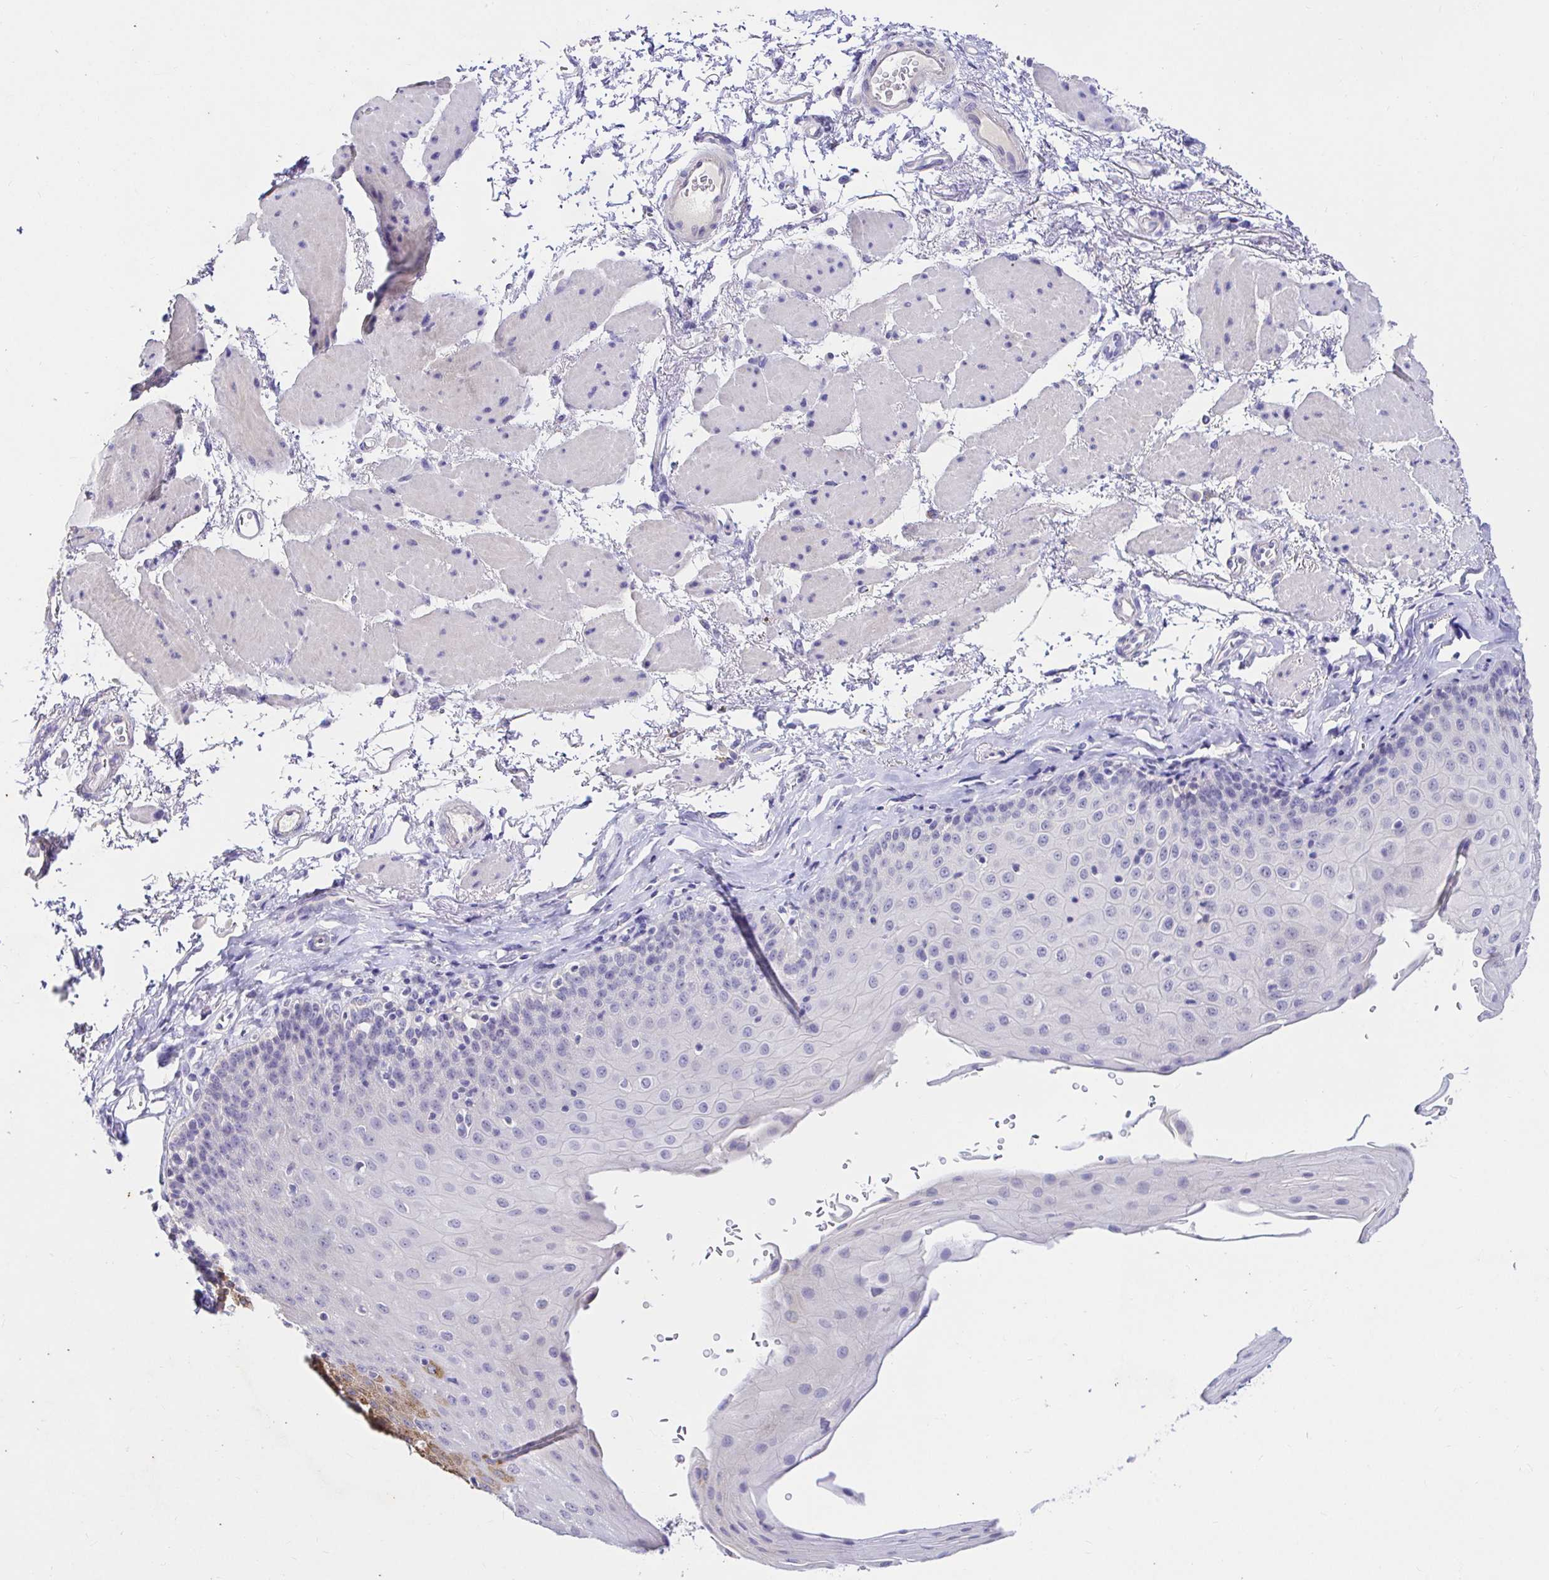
{"staining": {"intensity": "negative", "quantity": "none", "location": "none"}, "tissue": "esophagus", "cell_type": "Squamous epithelial cells", "image_type": "normal", "snomed": [{"axis": "morphology", "description": "Normal tissue, NOS"}, {"axis": "topography", "description": "Esophagus"}], "caption": "Squamous epithelial cells are negative for brown protein staining in unremarkable esophagus.", "gene": "CDO1", "patient": {"sex": "female", "age": 81}}